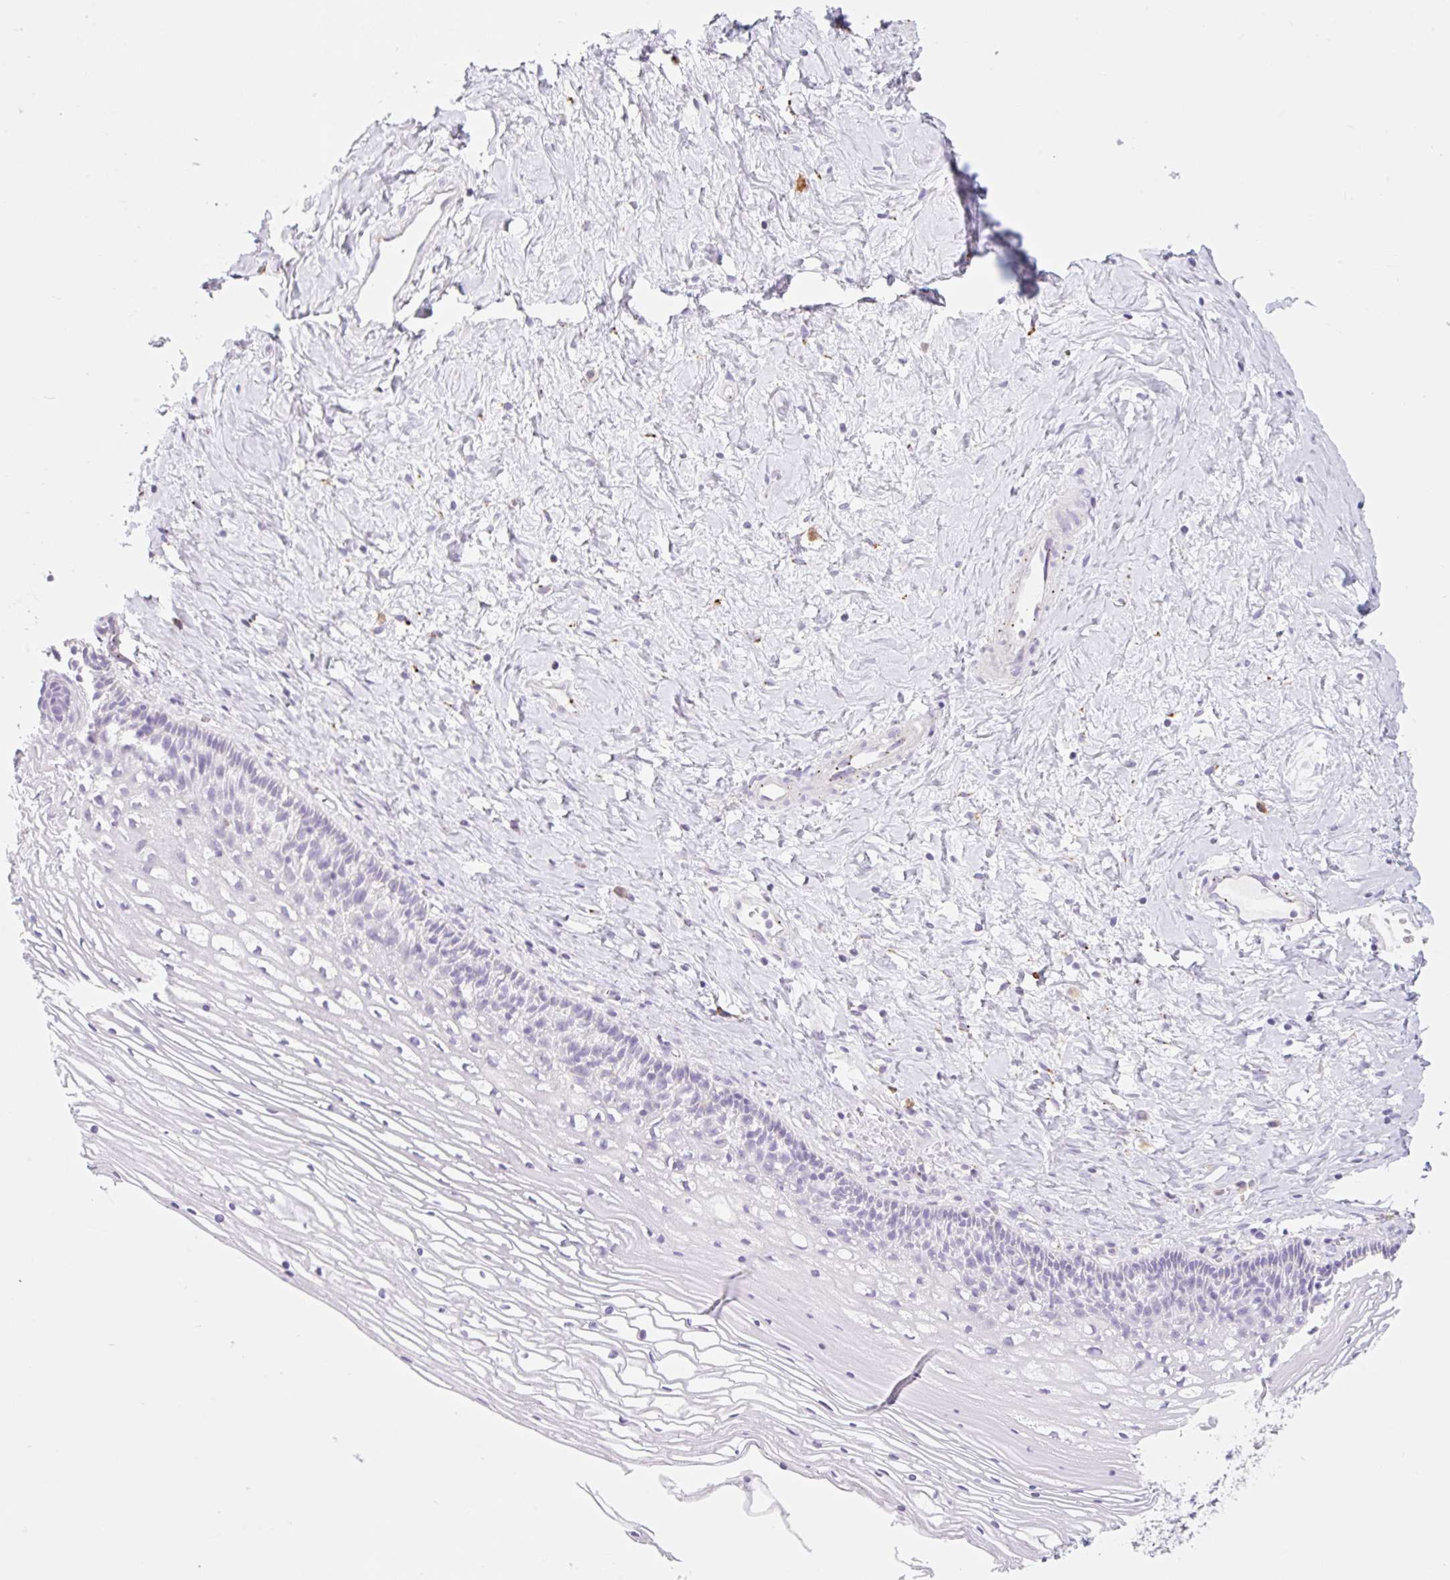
{"staining": {"intensity": "negative", "quantity": "none", "location": "none"}, "tissue": "cervix", "cell_type": "Glandular cells", "image_type": "normal", "snomed": [{"axis": "morphology", "description": "Normal tissue, NOS"}, {"axis": "topography", "description": "Cervix"}], "caption": "Histopathology image shows no significant protein expression in glandular cells of normal cervix.", "gene": "CLEC3A", "patient": {"sex": "female", "age": 36}}